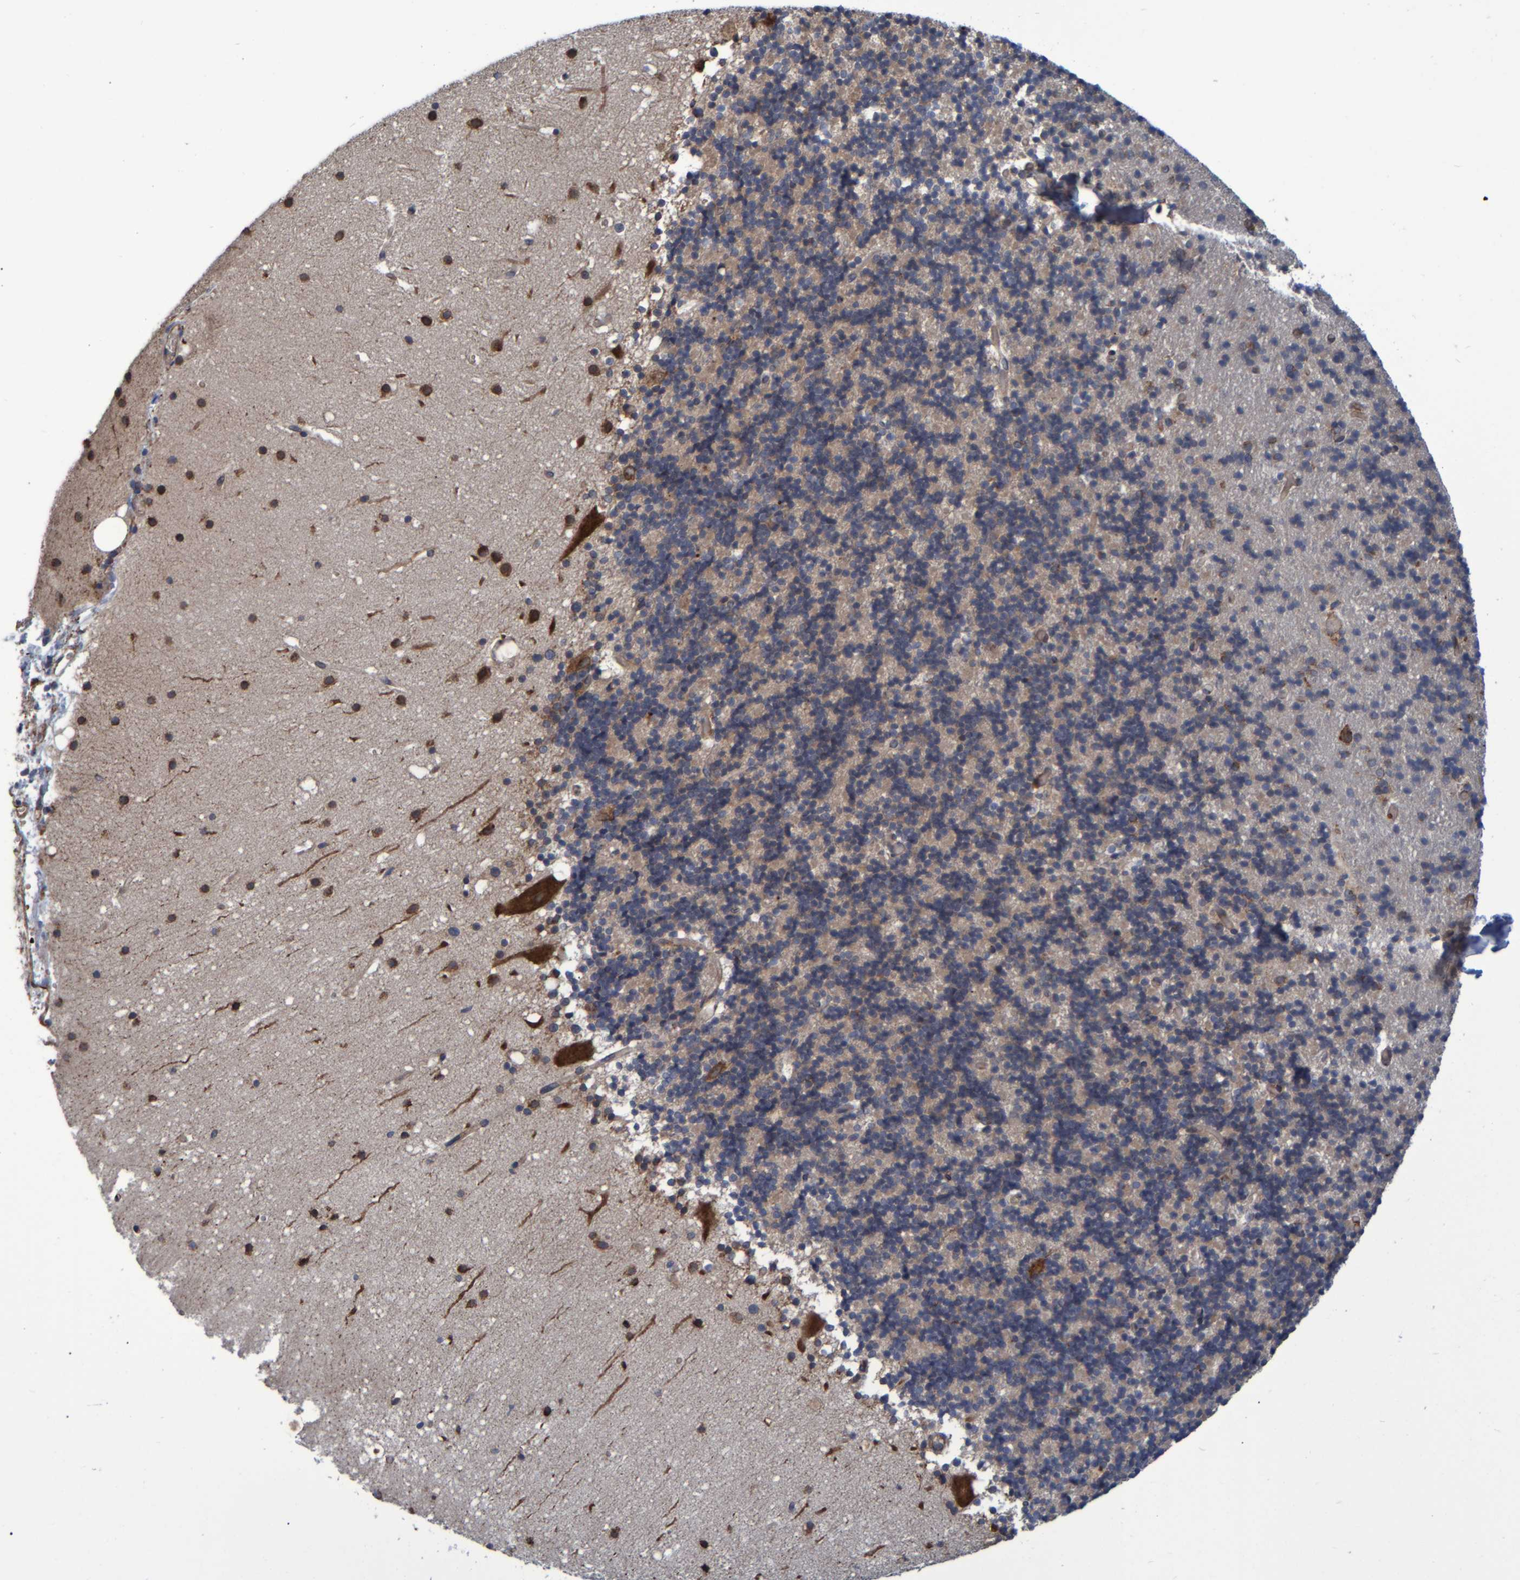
{"staining": {"intensity": "weak", "quantity": "25%-75%", "location": "cytoplasmic/membranous"}, "tissue": "cerebellum", "cell_type": "Cells in granular layer", "image_type": "normal", "snomed": [{"axis": "morphology", "description": "Normal tissue, NOS"}, {"axis": "topography", "description": "Cerebellum"}], "caption": "Immunohistochemistry (IHC) staining of unremarkable cerebellum, which reveals low levels of weak cytoplasmic/membranous positivity in about 25%-75% of cells in granular layer indicating weak cytoplasmic/membranous protein expression. The staining was performed using DAB (3,3'-diaminobenzidine) (brown) for protein detection and nuclei were counterstained in hematoxylin (blue).", "gene": "SPAG5", "patient": {"sex": "male", "age": 57}}